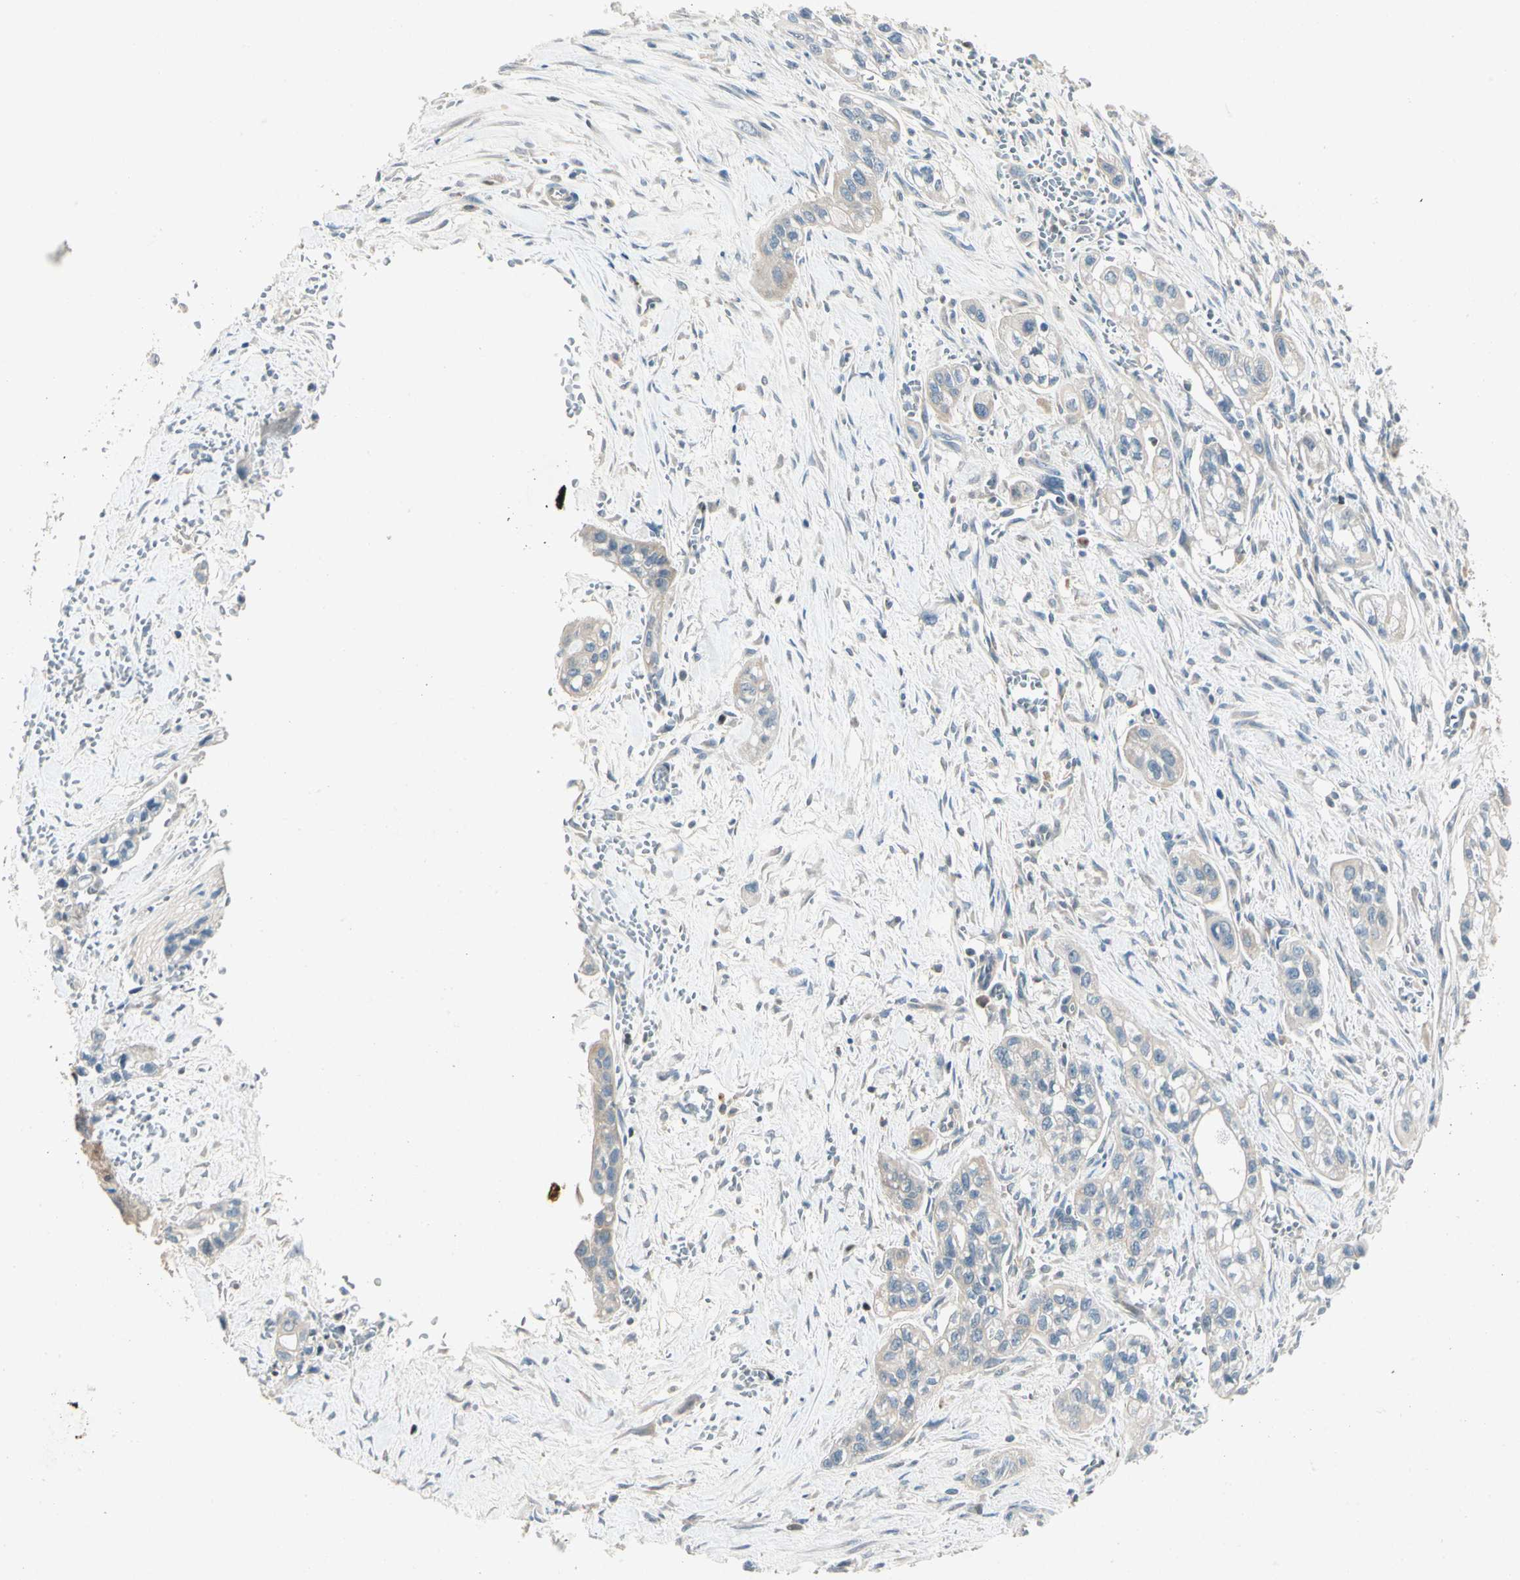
{"staining": {"intensity": "weak", "quantity": "<25%", "location": "cytoplasmic/membranous"}, "tissue": "pancreatic cancer", "cell_type": "Tumor cells", "image_type": "cancer", "snomed": [{"axis": "morphology", "description": "Adenocarcinoma, NOS"}, {"axis": "topography", "description": "Pancreas"}], "caption": "Immunohistochemical staining of human pancreatic cancer (adenocarcinoma) shows no significant expression in tumor cells.", "gene": "IL1R1", "patient": {"sex": "male", "age": 74}}